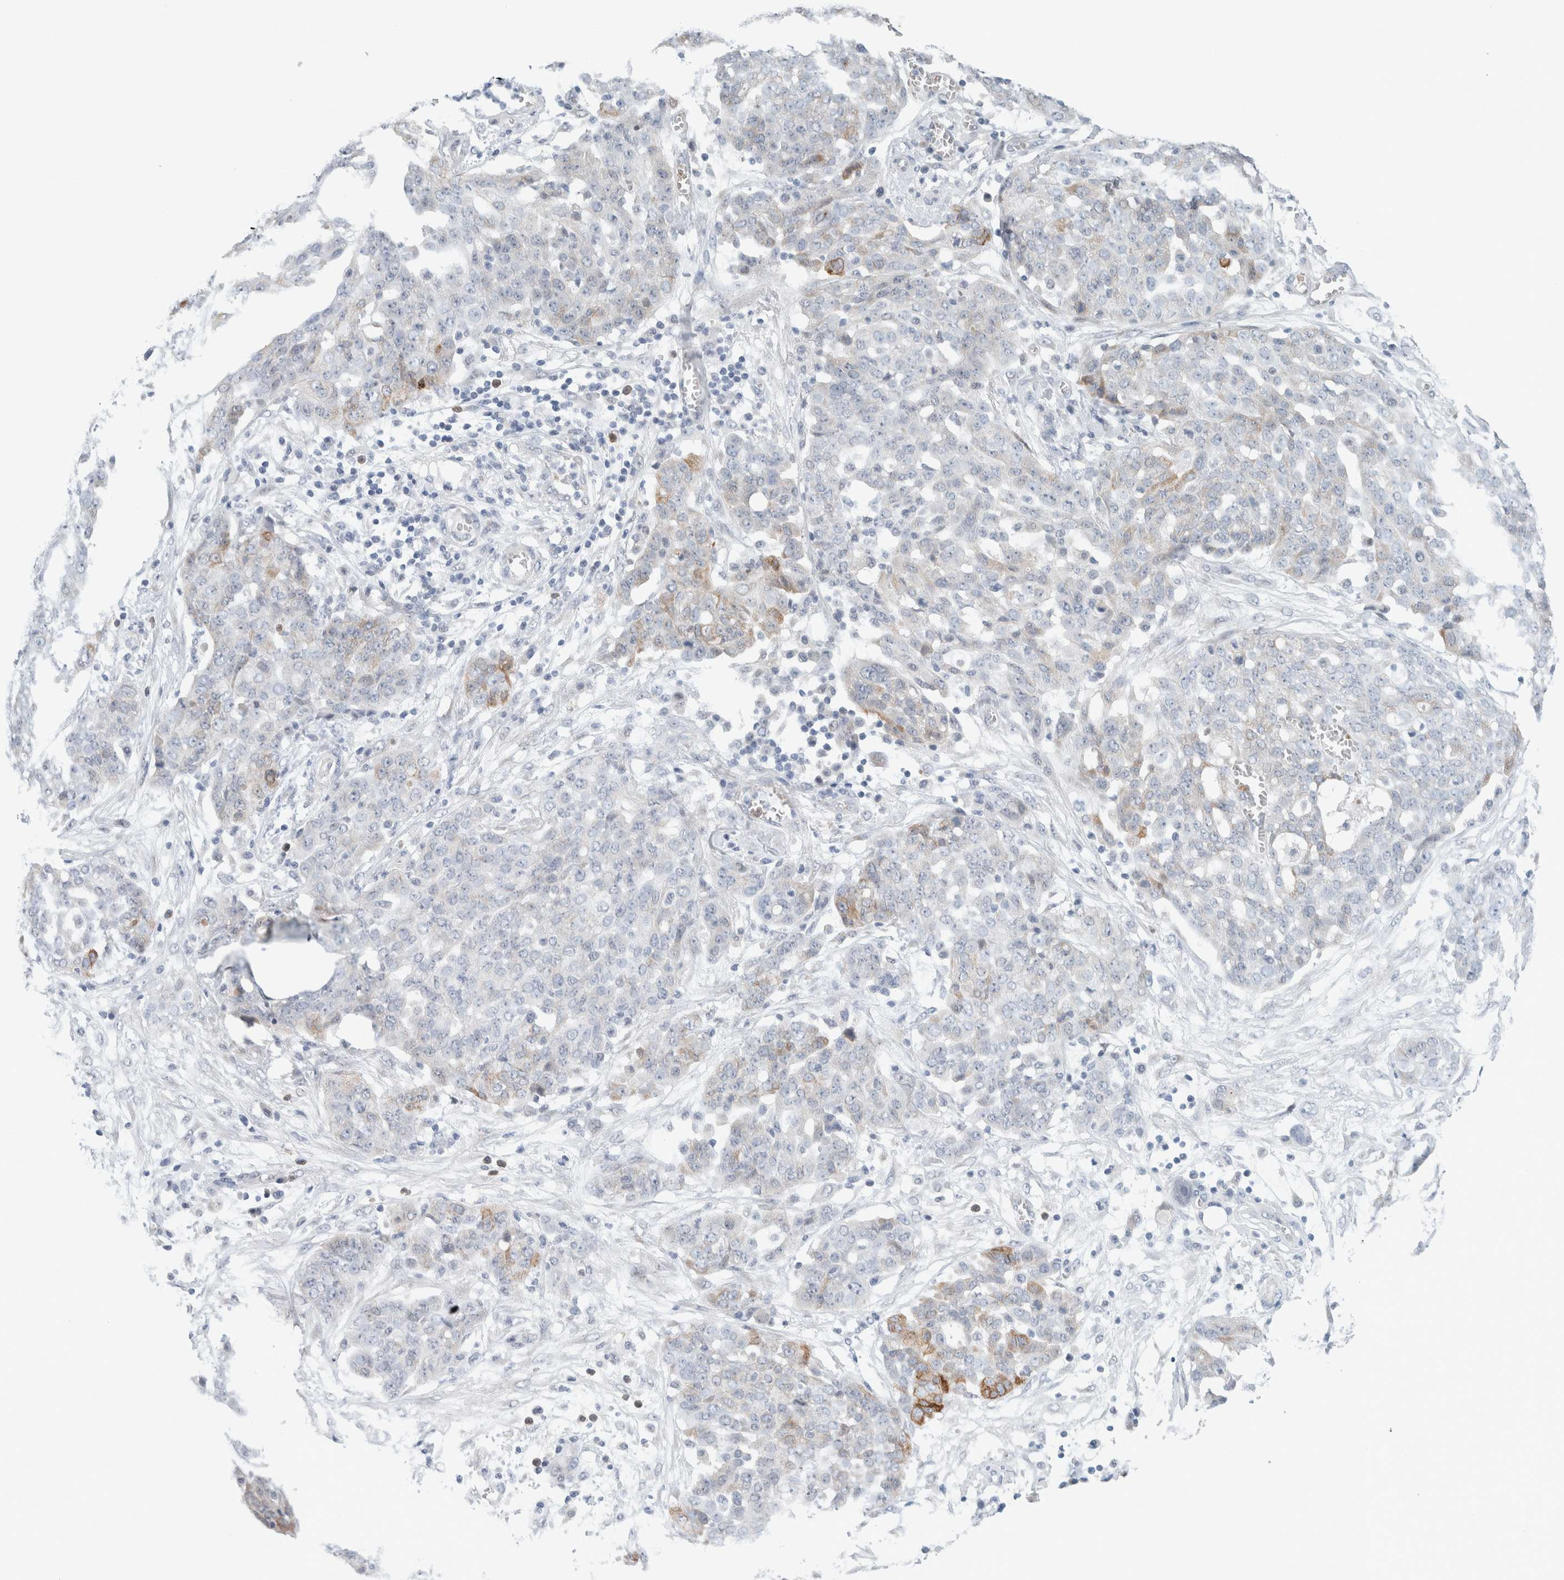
{"staining": {"intensity": "moderate", "quantity": "<25%", "location": "cytoplasmic/membranous"}, "tissue": "ovarian cancer", "cell_type": "Tumor cells", "image_type": "cancer", "snomed": [{"axis": "morphology", "description": "Cystadenocarcinoma, serous, NOS"}, {"axis": "topography", "description": "Soft tissue"}, {"axis": "topography", "description": "Ovary"}], "caption": "A high-resolution micrograph shows IHC staining of ovarian serous cystadenocarcinoma, which displays moderate cytoplasmic/membranous staining in approximately <25% of tumor cells.", "gene": "CRAT", "patient": {"sex": "female", "age": 57}}